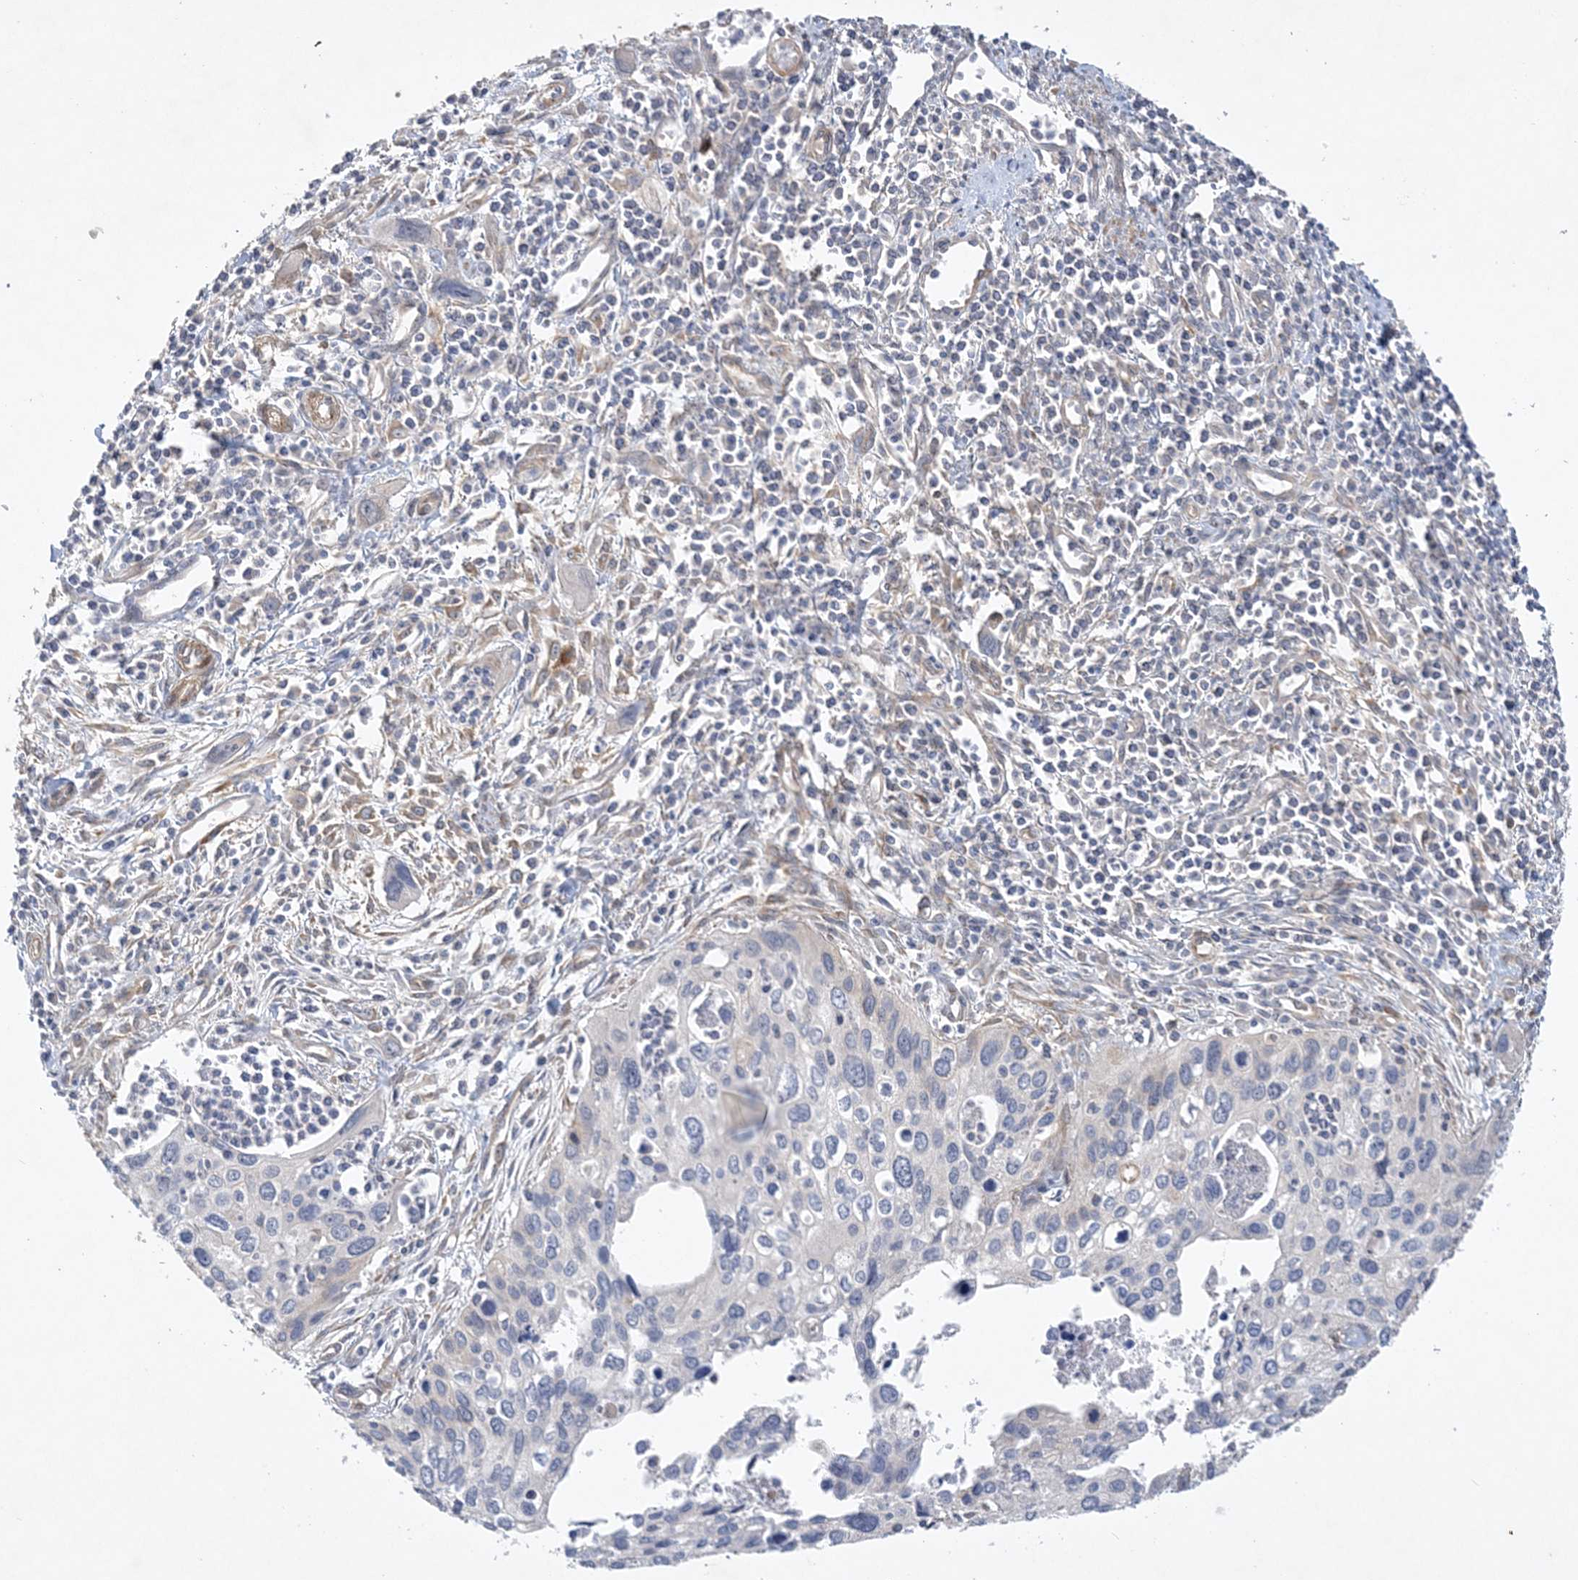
{"staining": {"intensity": "negative", "quantity": "none", "location": "none"}, "tissue": "cervical cancer", "cell_type": "Tumor cells", "image_type": "cancer", "snomed": [{"axis": "morphology", "description": "Squamous cell carcinoma, NOS"}, {"axis": "topography", "description": "Cervix"}], "caption": "A micrograph of human squamous cell carcinoma (cervical) is negative for staining in tumor cells.", "gene": "MAP4K5", "patient": {"sex": "female", "age": 55}}